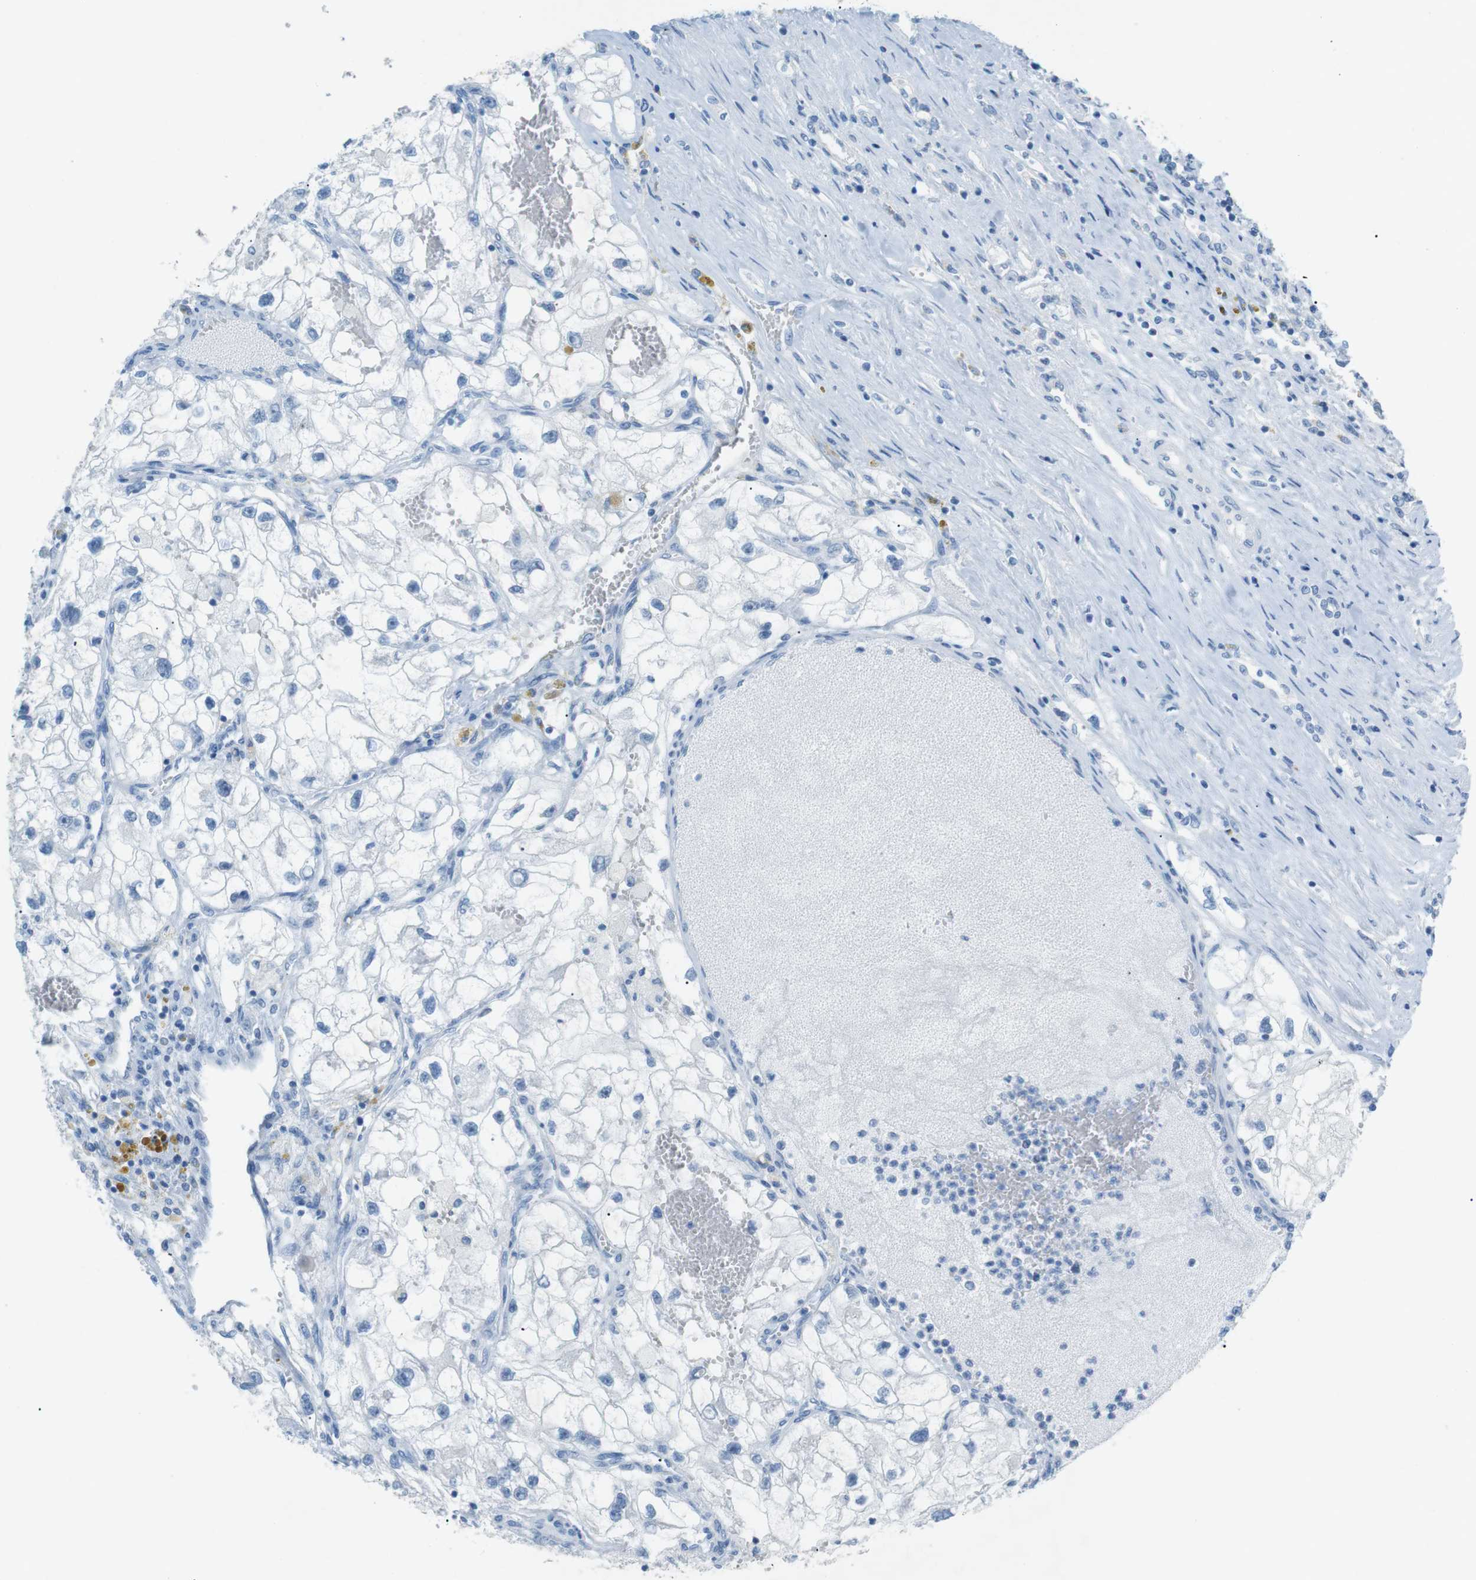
{"staining": {"intensity": "negative", "quantity": "none", "location": "none"}, "tissue": "renal cancer", "cell_type": "Tumor cells", "image_type": "cancer", "snomed": [{"axis": "morphology", "description": "Adenocarcinoma, NOS"}, {"axis": "topography", "description": "Kidney"}], "caption": "Tumor cells show no significant staining in renal cancer.", "gene": "SALL4", "patient": {"sex": "female", "age": 70}}